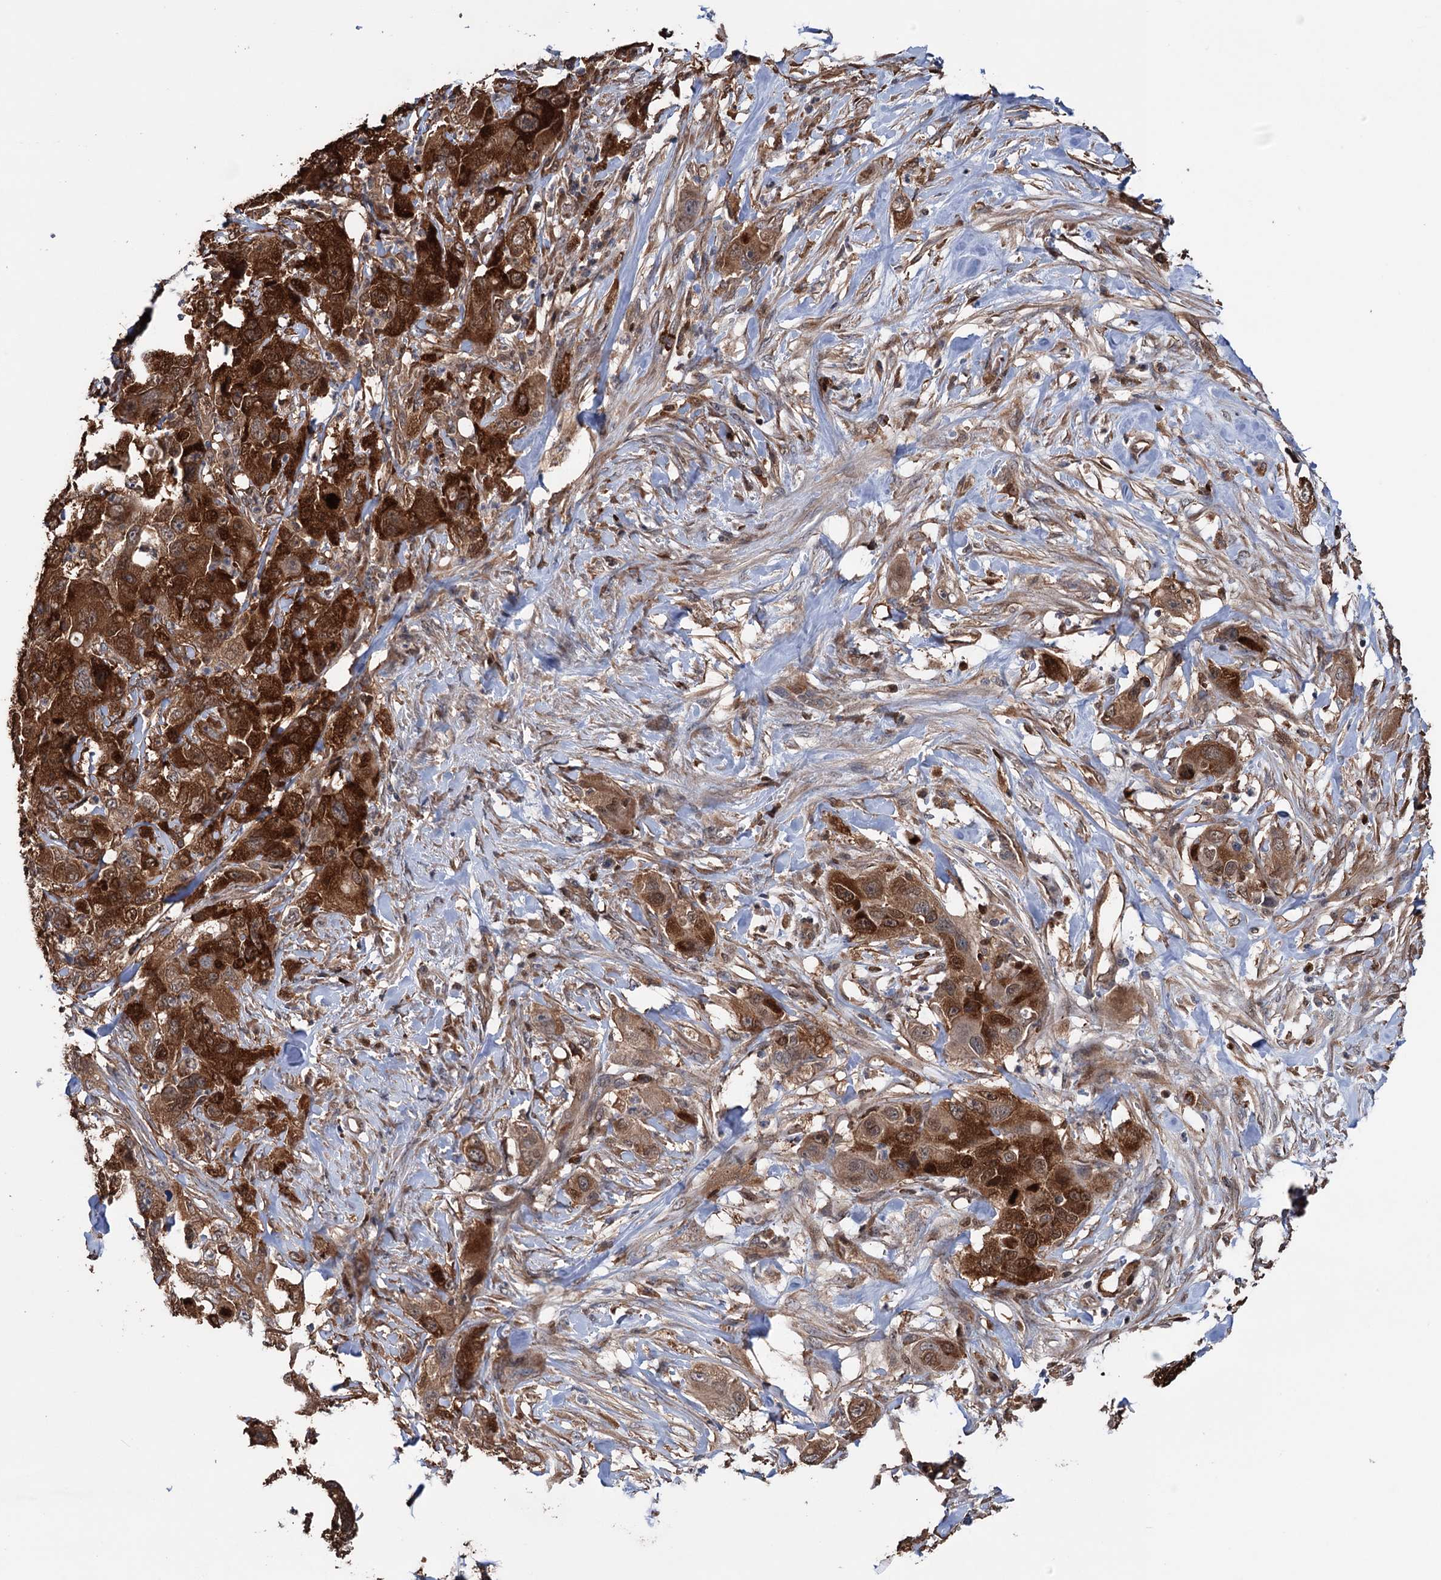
{"staining": {"intensity": "strong", "quantity": ">75%", "location": "cytoplasmic/membranous,nuclear"}, "tissue": "pancreatic cancer", "cell_type": "Tumor cells", "image_type": "cancer", "snomed": [{"axis": "morphology", "description": "Adenocarcinoma, NOS"}, {"axis": "topography", "description": "Pancreas"}], "caption": "High-magnification brightfield microscopy of pancreatic cancer stained with DAB (3,3'-diaminobenzidine) (brown) and counterstained with hematoxylin (blue). tumor cells exhibit strong cytoplasmic/membranous and nuclear staining is seen in approximately>75% of cells.", "gene": "NCAPD2", "patient": {"sex": "female", "age": 78}}